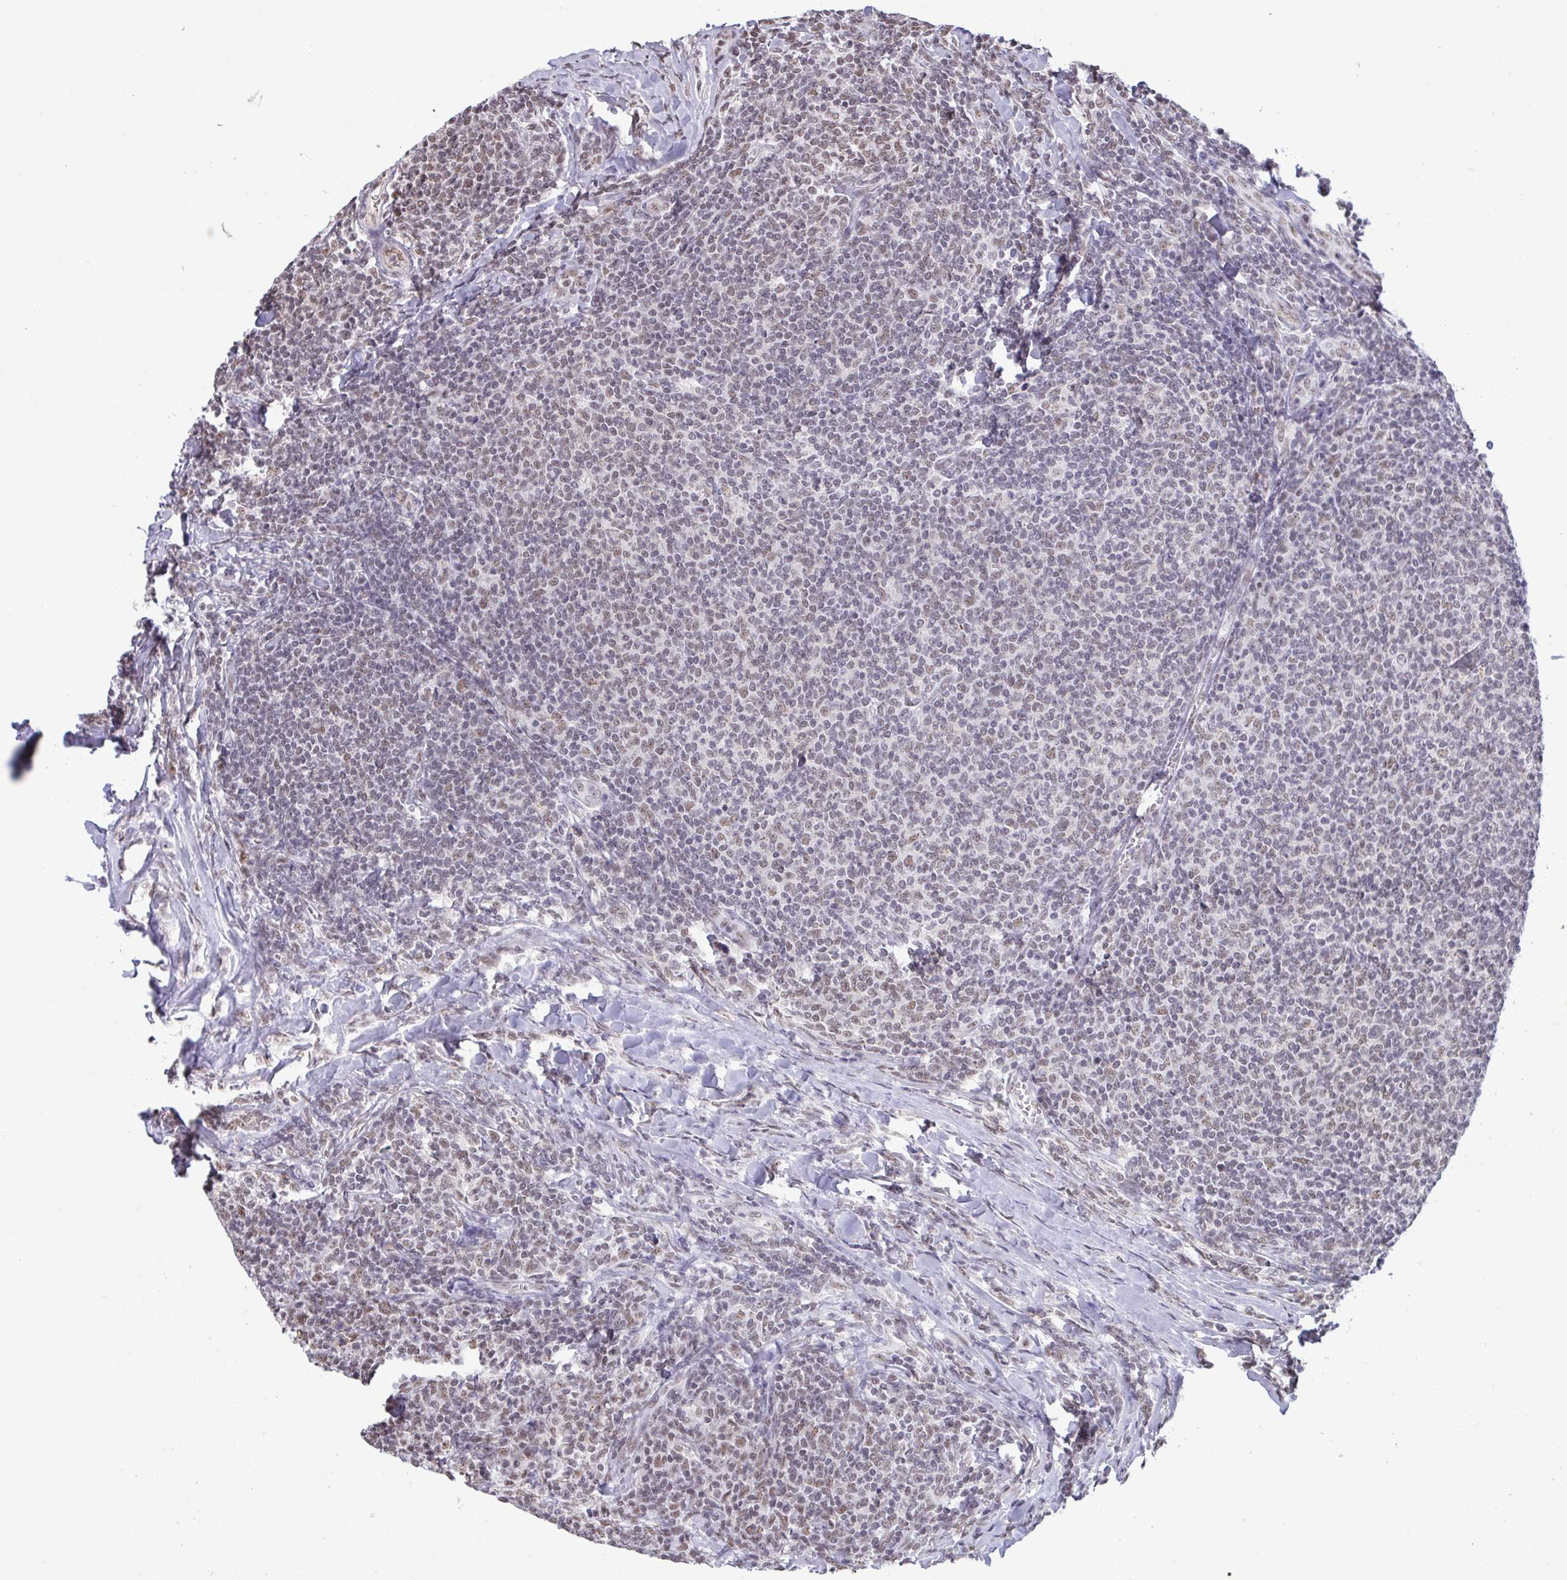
{"staining": {"intensity": "weak", "quantity": "<25%", "location": "nuclear"}, "tissue": "lymphoma", "cell_type": "Tumor cells", "image_type": "cancer", "snomed": [{"axis": "morphology", "description": "Malignant lymphoma, non-Hodgkin's type, Low grade"}, {"axis": "topography", "description": "Lymph node"}], "caption": "Lymphoma was stained to show a protein in brown. There is no significant positivity in tumor cells.", "gene": "PUF60", "patient": {"sex": "male", "age": 52}}